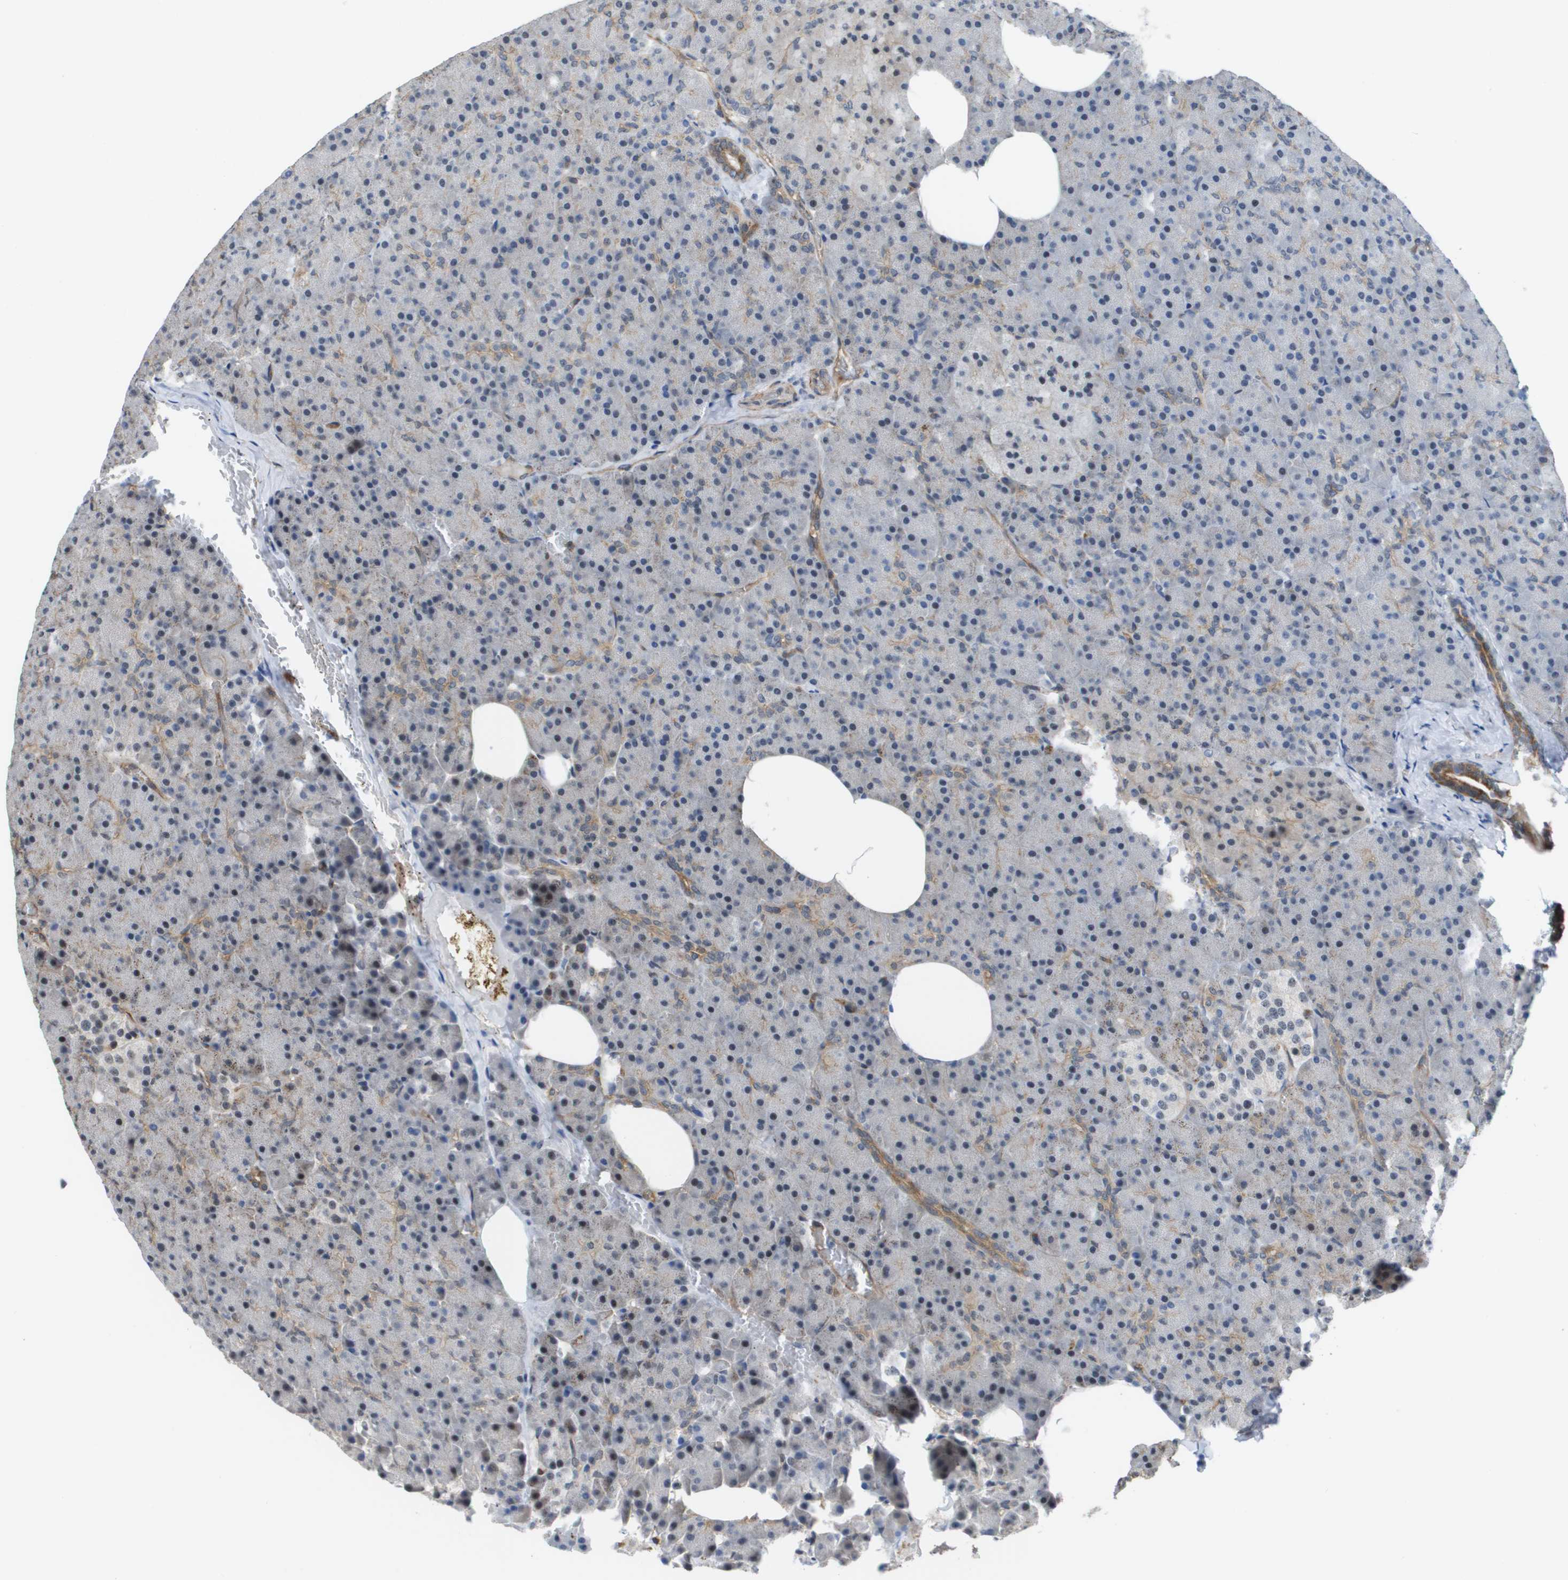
{"staining": {"intensity": "moderate", "quantity": "<25%", "location": "cytoplasmic/membranous"}, "tissue": "pancreas", "cell_type": "Exocrine glandular cells", "image_type": "normal", "snomed": [{"axis": "morphology", "description": "Normal tissue, NOS"}, {"axis": "topography", "description": "Pancreas"}], "caption": "Exocrine glandular cells display moderate cytoplasmic/membranous staining in about <25% of cells in normal pancreas. The protein of interest is shown in brown color, while the nuclei are stained blue.", "gene": "RNF112", "patient": {"sex": "female", "age": 35}}